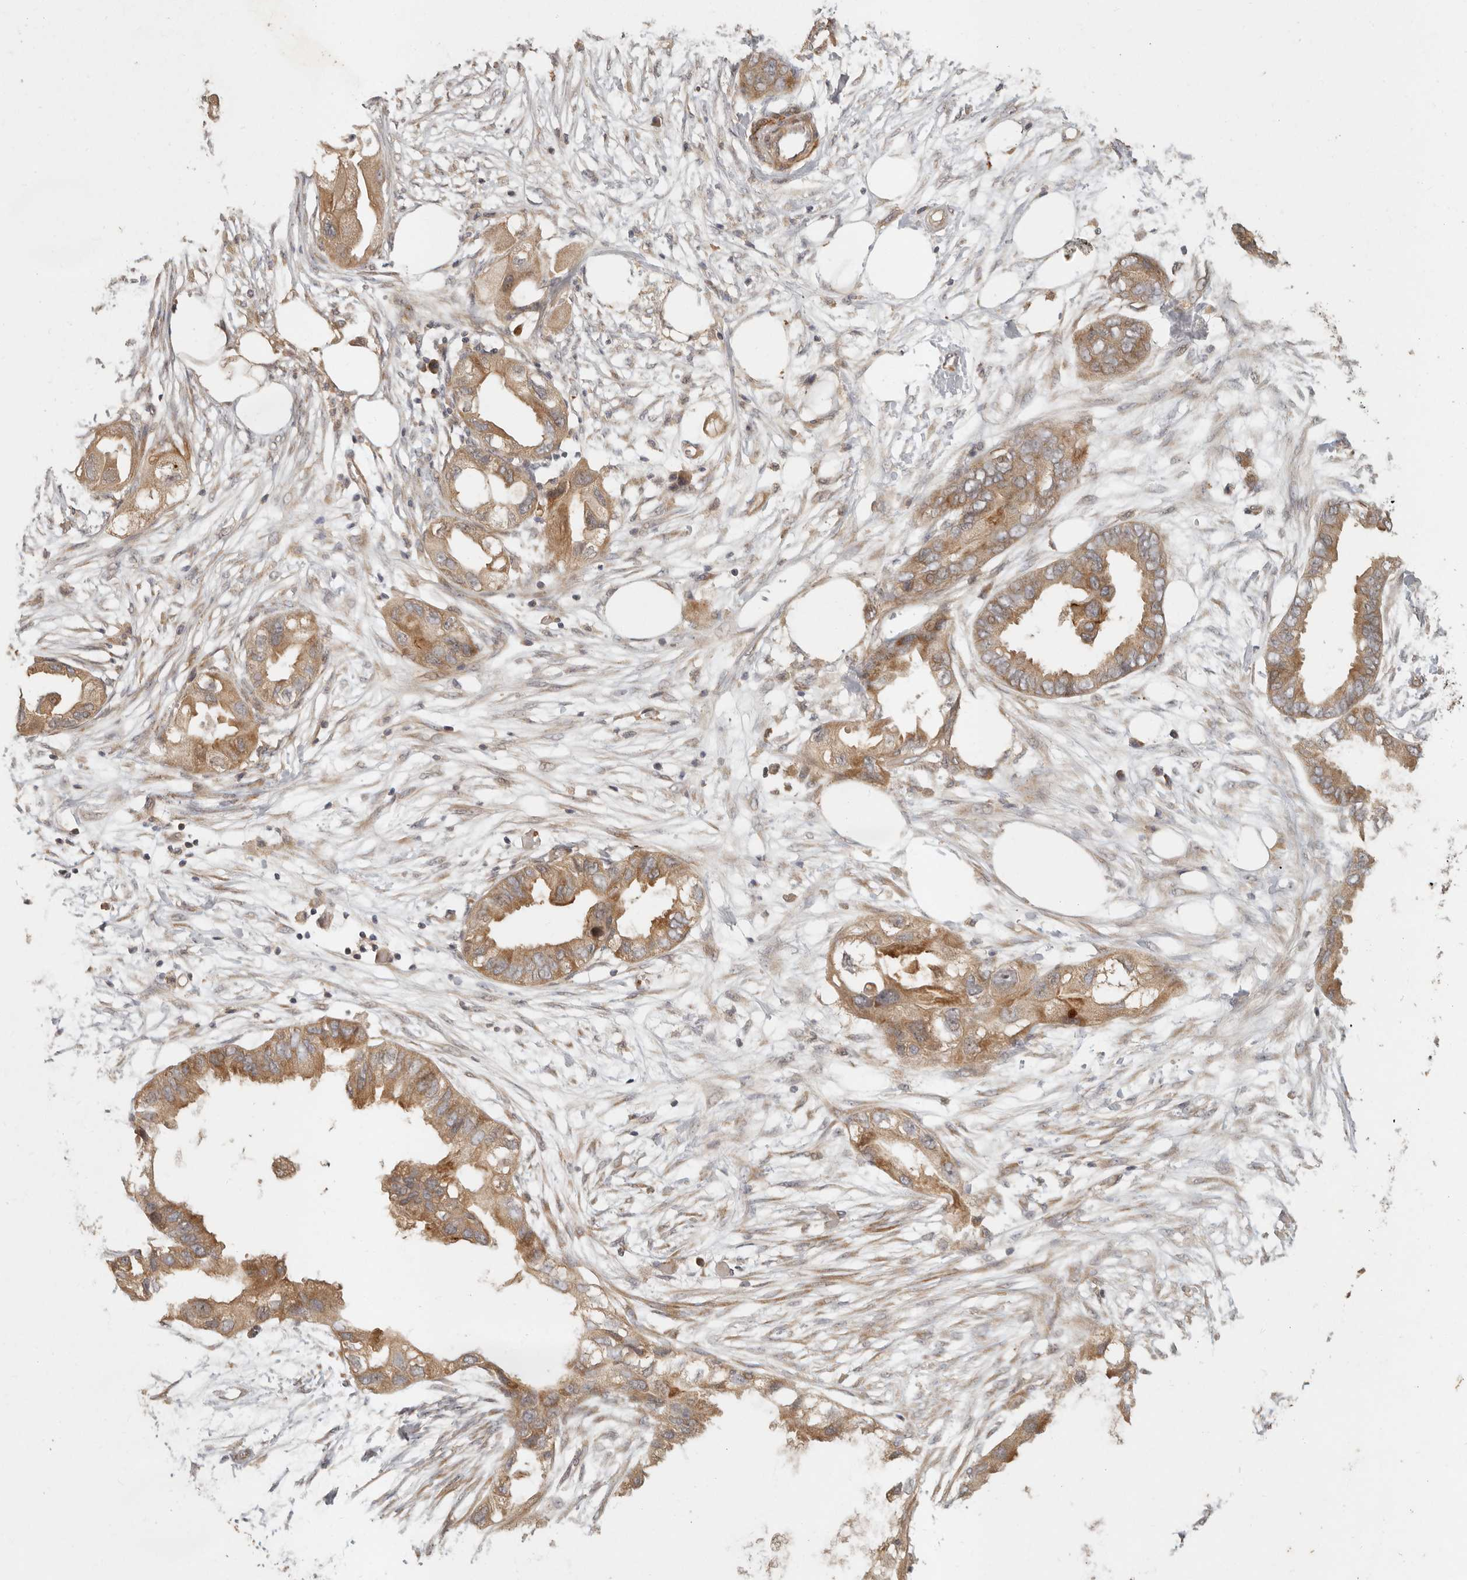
{"staining": {"intensity": "moderate", "quantity": ">75%", "location": "cytoplasmic/membranous"}, "tissue": "endometrial cancer", "cell_type": "Tumor cells", "image_type": "cancer", "snomed": [{"axis": "morphology", "description": "Adenocarcinoma, NOS"}, {"axis": "morphology", "description": "Adenocarcinoma, metastatic, NOS"}, {"axis": "topography", "description": "Adipose tissue"}, {"axis": "topography", "description": "Endometrium"}], "caption": "Immunohistochemical staining of metastatic adenocarcinoma (endometrial) exhibits moderate cytoplasmic/membranous protein expression in about >75% of tumor cells. (Brightfield microscopy of DAB IHC at high magnification).", "gene": "VIPR1", "patient": {"sex": "female", "age": 67}}